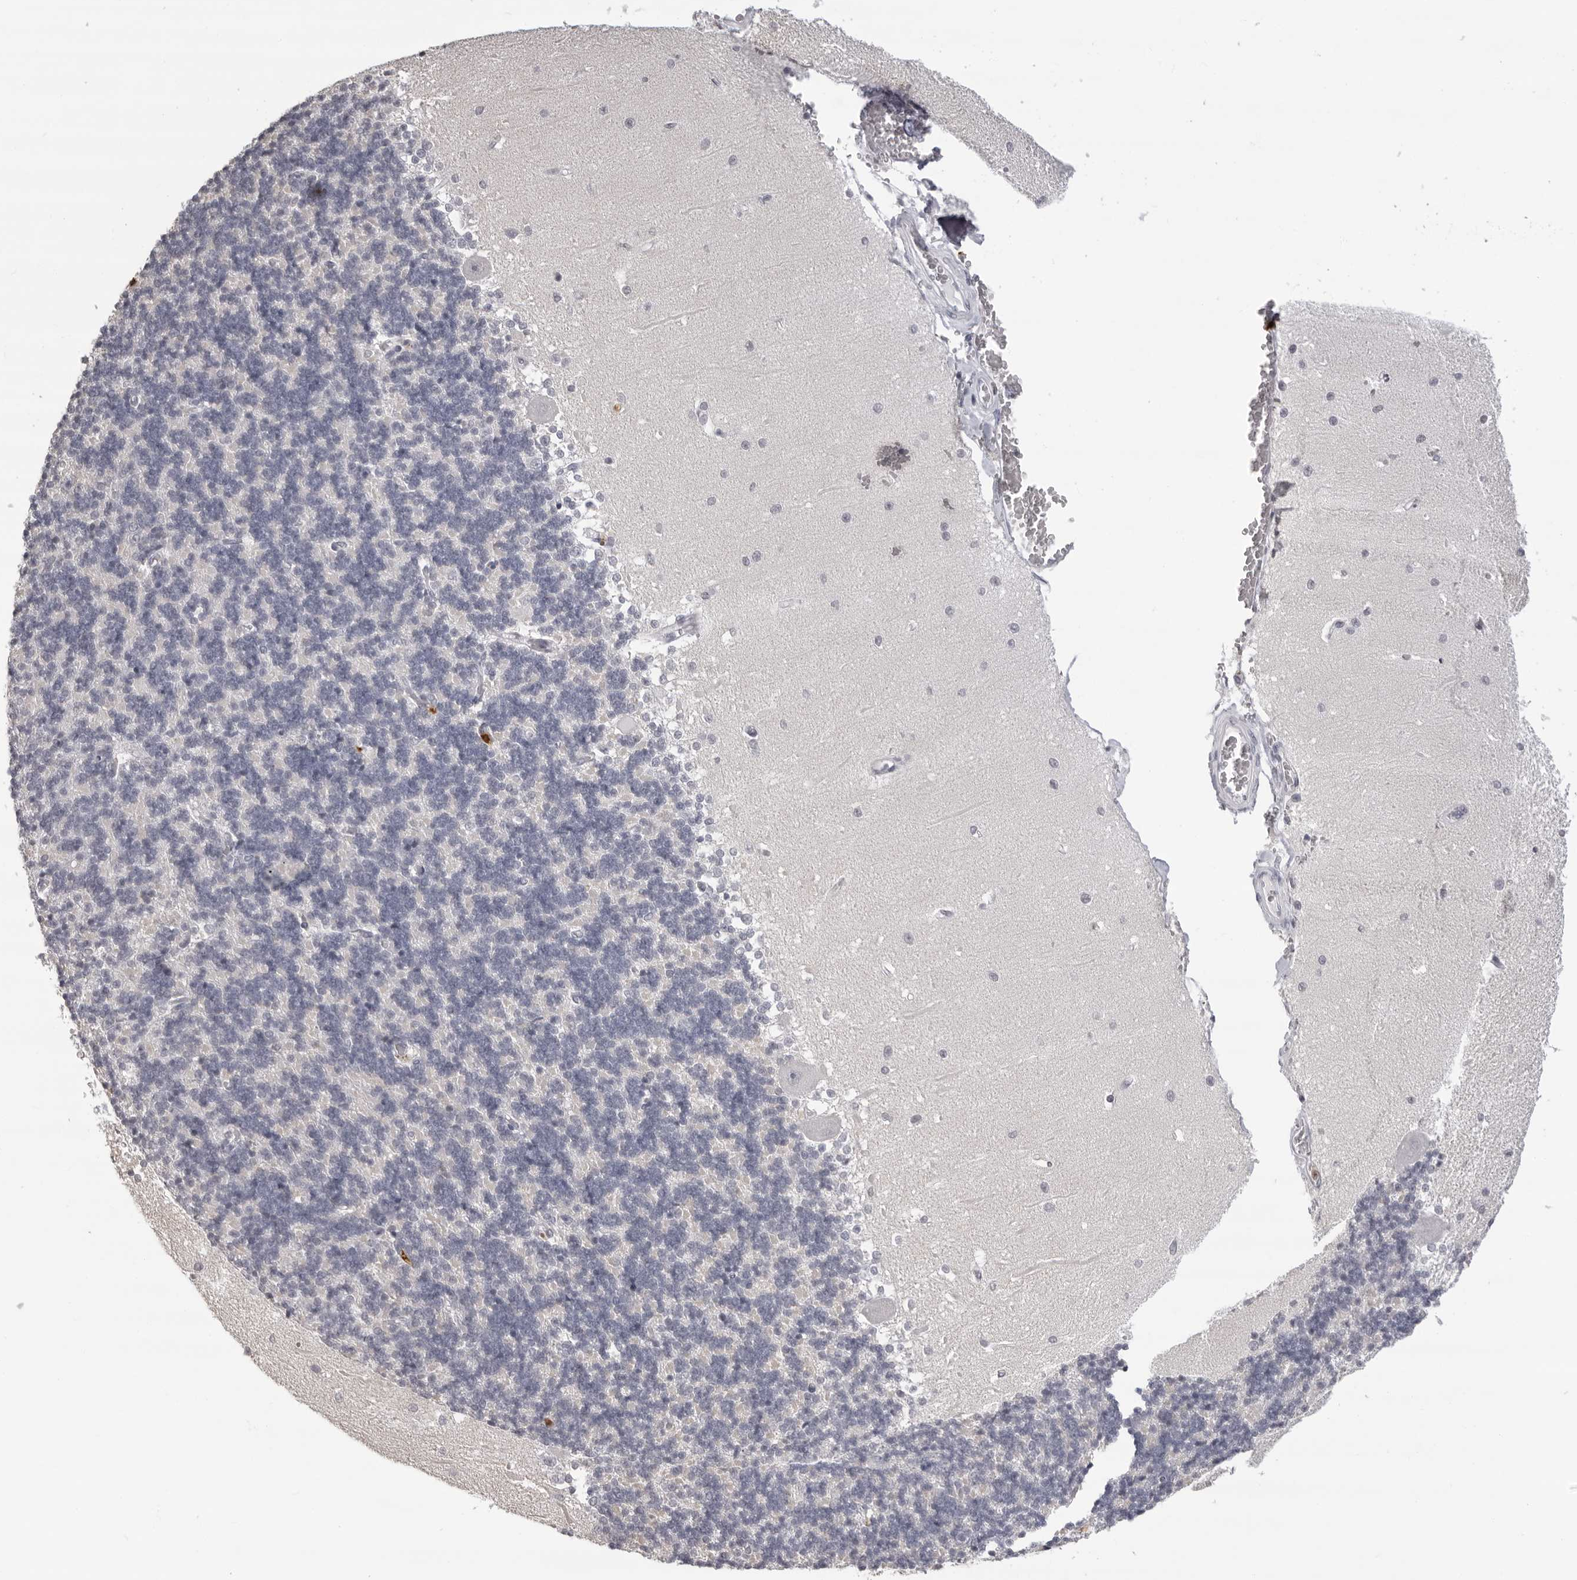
{"staining": {"intensity": "negative", "quantity": "none", "location": "none"}, "tissue": "cerebellum", "cell_type": "Cells in granular layer", "image_type": "normal", "snomed": [{"axis": "morphology", "description": "Normal tissue, NOS"}, {"axis": "topography", "description": "Cerebellum"}], "caption": "Immunohistochemical staining of normal human cerebellum demonstrates no significant positivity in cells in granular layer.", "gene": "IL31", "patient": {"sex": "male", "age": 37}}